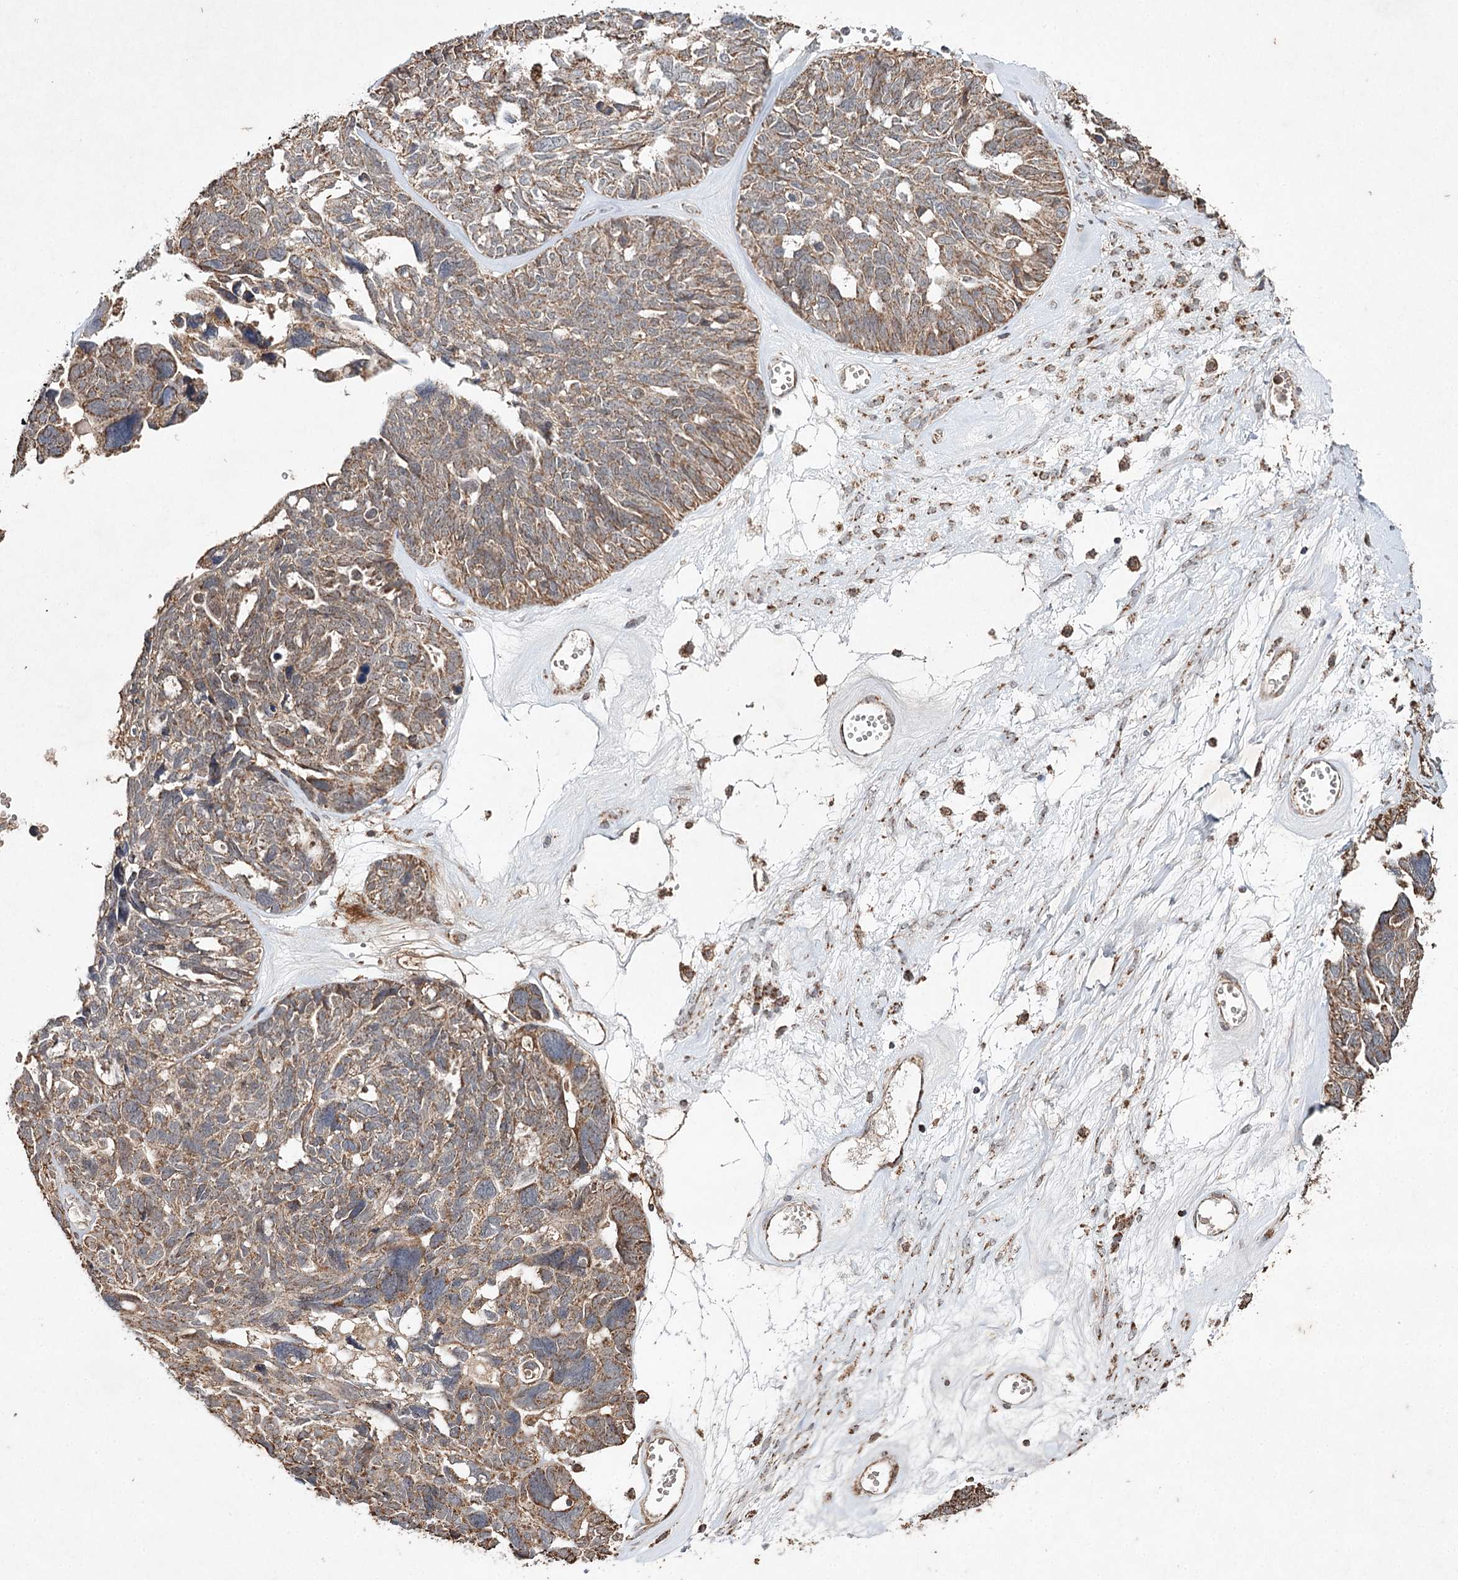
{"staining": {"intensity": "moderate", "quantity": ">75%", "location": "cytoplasmic/membranous"}, "tissue": "ovarian cancer", "cell_type": "Tumor cells", "image_type": "cancer", "snomed": [{"axis": "morphology", "description": "Cystadenocarcinoma, serous, NOS"}, {"axis": "topography", "description": "Ovary"}], "caption": "Immunohistochemical staining of ovarian cancer demonstrates medium levels of moderate cytoplasmic/membranous protein staining in about >75% of tumor cells.", "gene": "PIK3CB", "patient": {"sex": "female", "age": 79}}